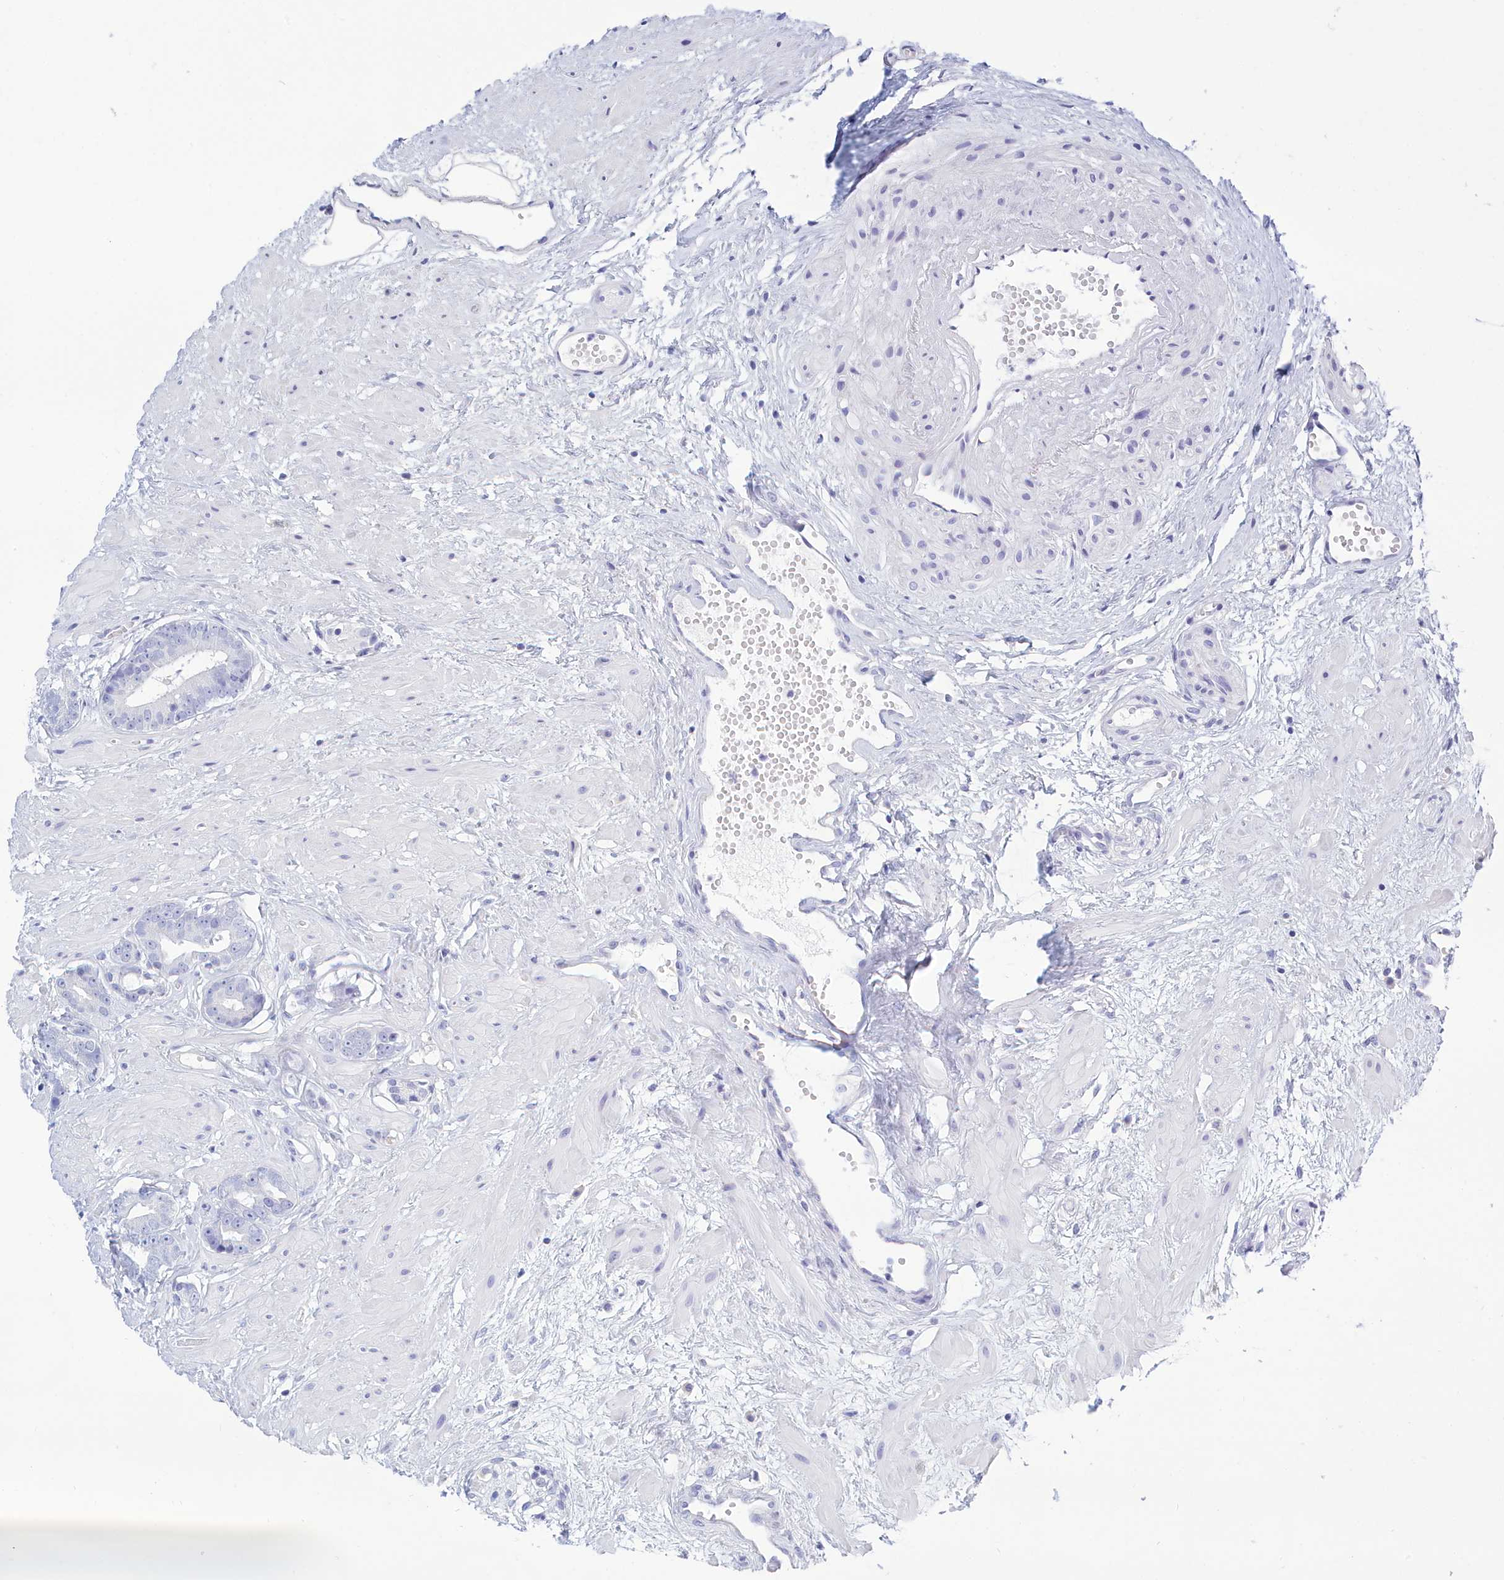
{"staining": {"intensity": "negative", "quantity": "none", "location": "none"}, "tissue": "prostate cancer", "cell_type": "Tumor cells", "image_type": "cancer", "snomed": [{"axis": "morphology", "description": "Adenocarcinoma, Low grade"}, {"axis": "topography", "description": "Prostate"}], "caption": "IHC histopathology image of neoplastic tissue: prostate adenocarcinoma (low-grade) stained with DAB (3,3'-diaminobenzidine) exhibits no significant protein expression in tumor cells. The staining was performed using DAB to visualize the protein expression in brown, while the nuclei were stained in blue with hematoxylin (Magnification: 20x).", "gene": "TMEM97", "patient": {"sex": "male", "age": 64}}